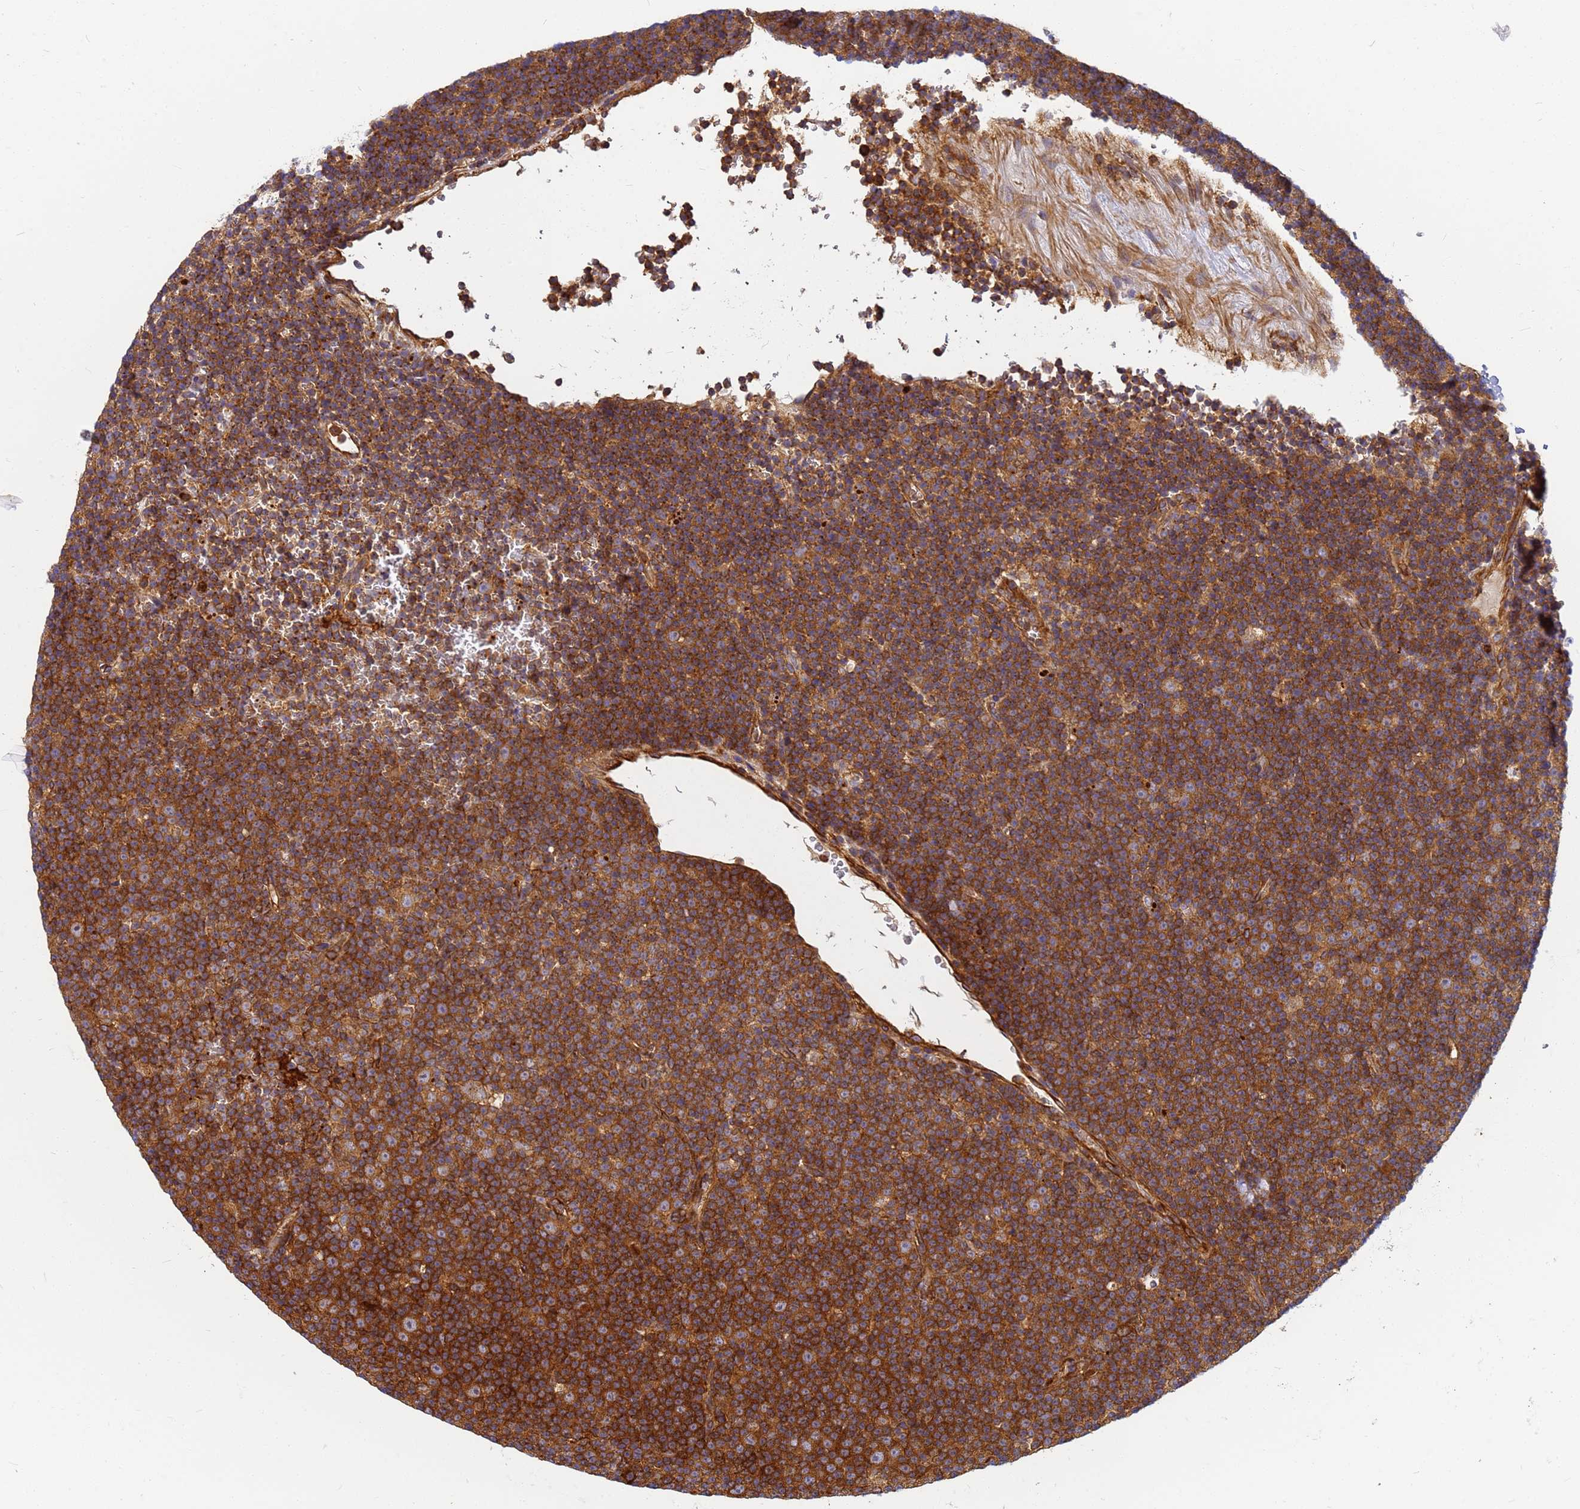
{"staining": {"intensity": "strong", "quantity": ">75%", "location": "cytoplasmic/membranous"}, "tissue": "lymphoma", "cell_type": "Tumor cells", "image_type": "cancer", "snomed": [{"axis": "morphology", "description": "Malignant lymphoma, non-Hodgkin's type, Low grade"}, {"axis": "topography", "description": "Lymph node"}], "caption": "Strong cytoplasmic/membranous positivity is identified in approximately >75% of tumor cells in low-grade malignant lymphoma, non-Hodgkin's type.", "gene": "C2CD5", "patient": {"sex": "female", "age": 67}}